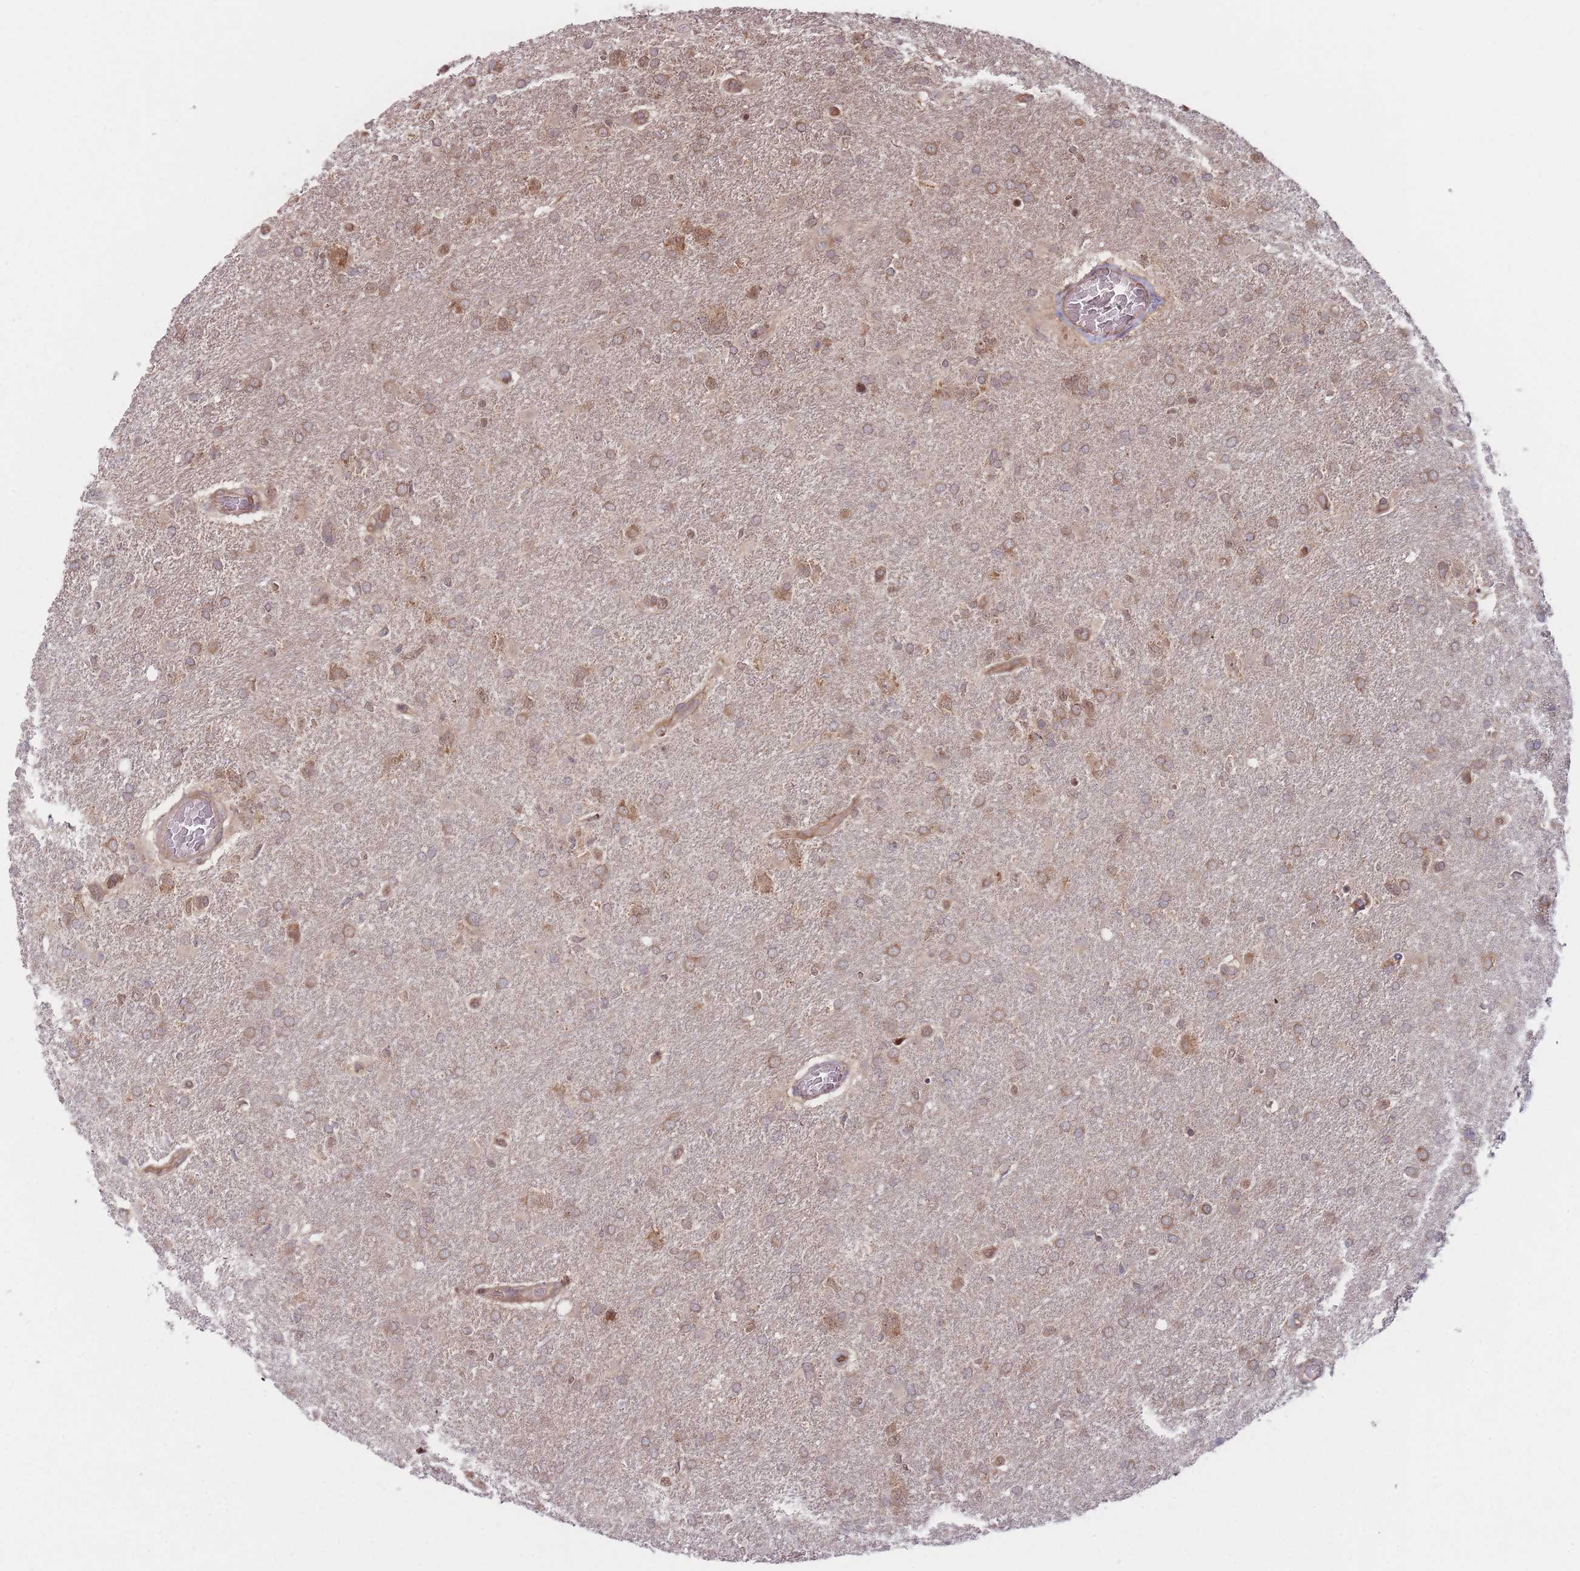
{"staining": {"intensity": "moderate", "quantity": "25%-75%", "location": "cytoplasmic/membranous"}, "tissue": "glioma", "cell_type": "Tumor cells", "image_type": "cancer", "snomed": [{"axis": "morphology", "description": "Glioma, malignant, High grade"}, {"axis": "topography", "description": "Brain"}], "caption": "DAB immunohistochemical staining of human glioma reveals moderate cytoplasmic/membranous protein staining in approximately 25%-75% of tumor cells. (Stains: DAB (3,3'-diaminobenzidine) in brown, nuclei in blue, Microscopy: brightfield microscopy at high magnification).", "gene": "RPS18", "patient": {"sex": "male", "age": 61}}